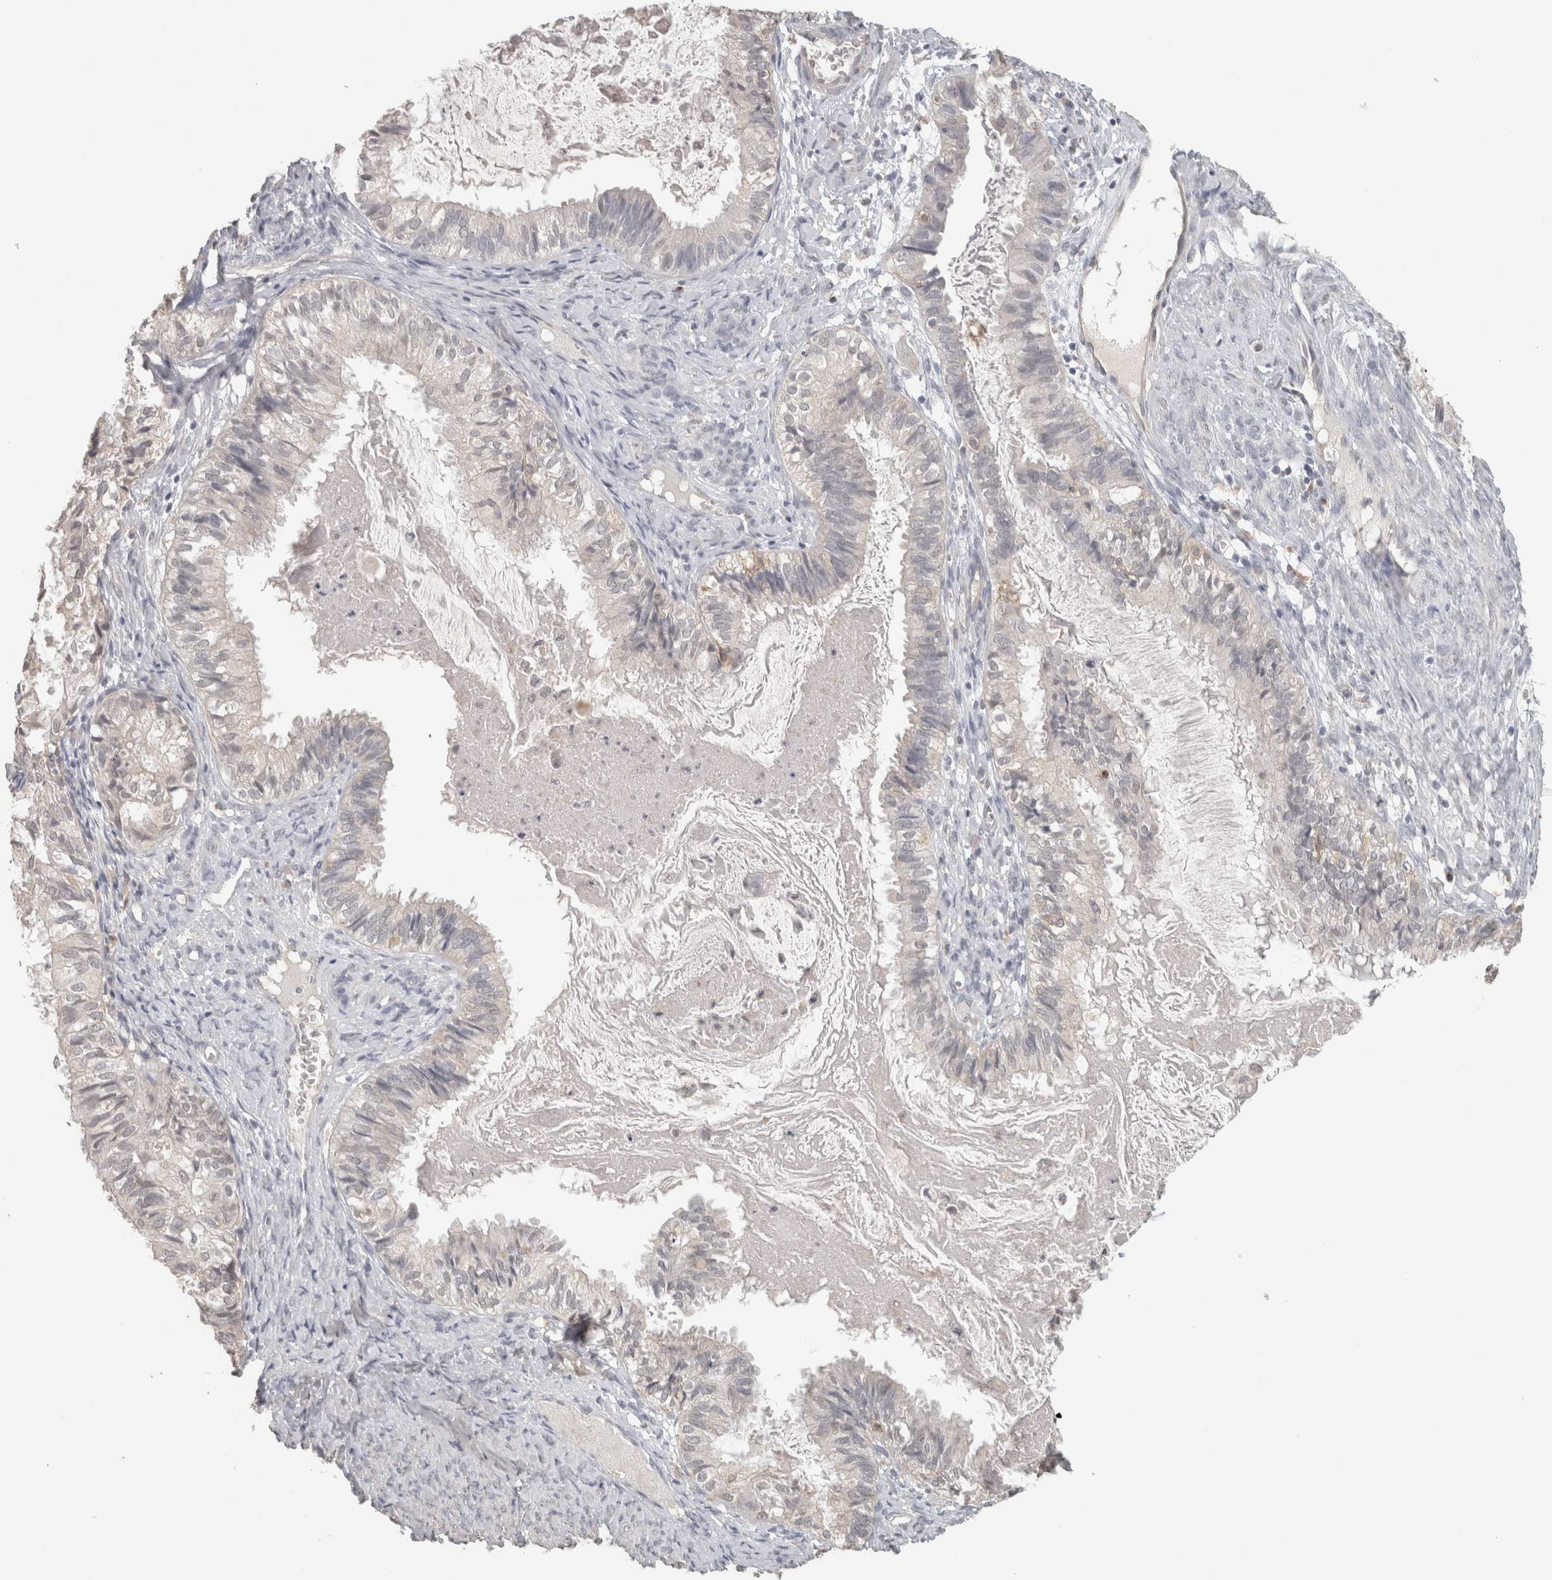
{"staining": {"intensity": "negative", "quantity": "none", "location": "none"}, "tissue": "cervical cancer", "cell_type": "Tumor cells", "image_type": "cancer", "snomed": [{"axis": "morphology", "description": "Normal tissue, NOS"}, {"axis": "morphology", "description": "Adenocarcinoma, NOS"}, {"axis": "topography", "description": "Cervix"}, {"axis": "topography", "description": "Endometrium"}], "caption": "Immunohistochemistry (IHC) image of human cervical cancer stained for a protein (brown), which demonstrates no staining in tumor cells.", "gene": "HAVCR2", "patient": {"sex": "female", "age": 86}}